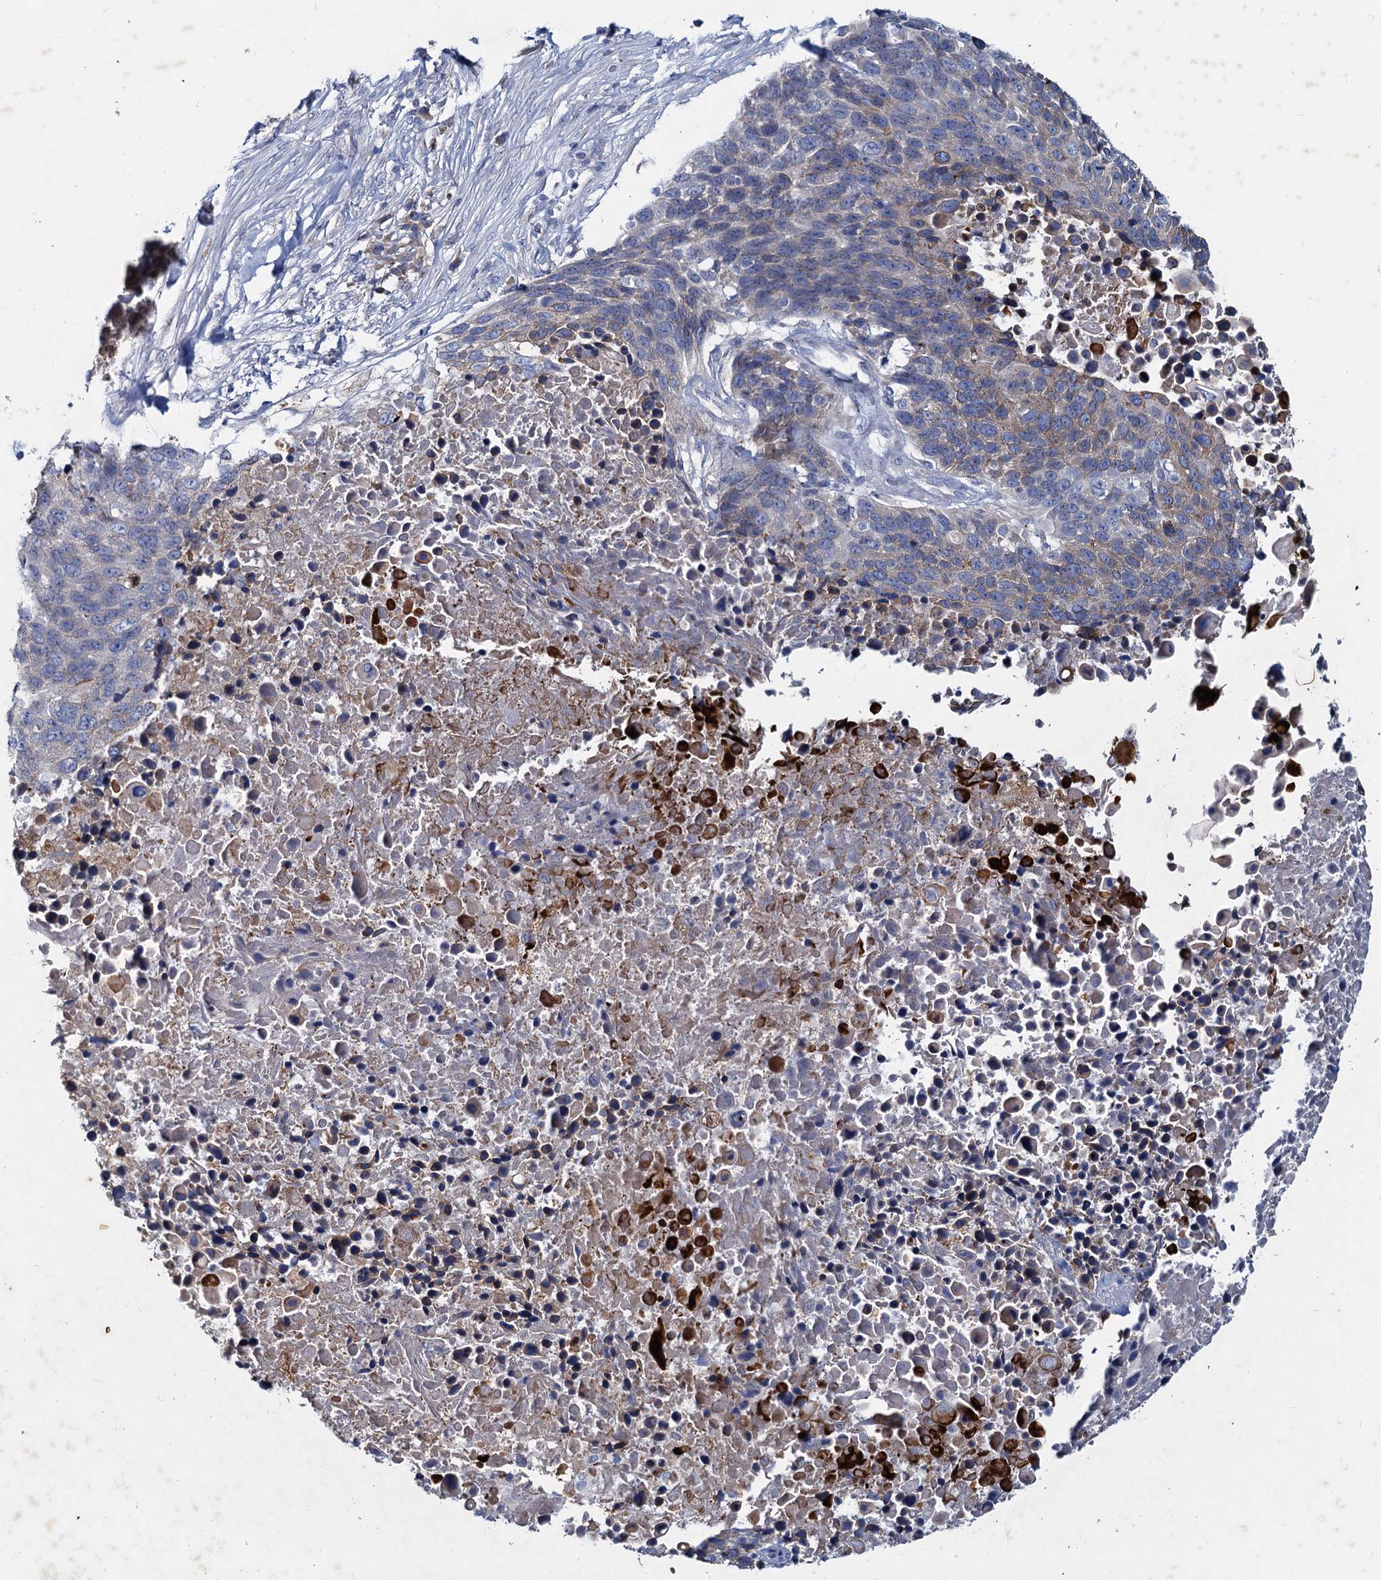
{"staining": {"intensity": "weak", "quantity": "<25%", "location": "cytoplasmic/membranous"}, "tissue": "lung cancer", "cell_type": "Tumor cells", "image_type": "cancer", "snomed": [{"axis": "morphology", "description": "Normal tissue, NOS"}, {"axis": "morphology", "description": "Squamous cell carcinoma, NOS"}, {"axis": "topography", "description": "Lymph node"}, {"axis": "topography", "description": "Lung"}], "caption": "The photomicrograph displays no significant positivity in tumor cells of lung cancer (squamous cell carcinoma). (Stains: DAB immunohistochemistry (IHC) with hematoxylin counter stain, Microscopy: brightfield microscopy at high magnification).", "gene": "TMX2", "patient": {"sex": "male", "age": 66}}